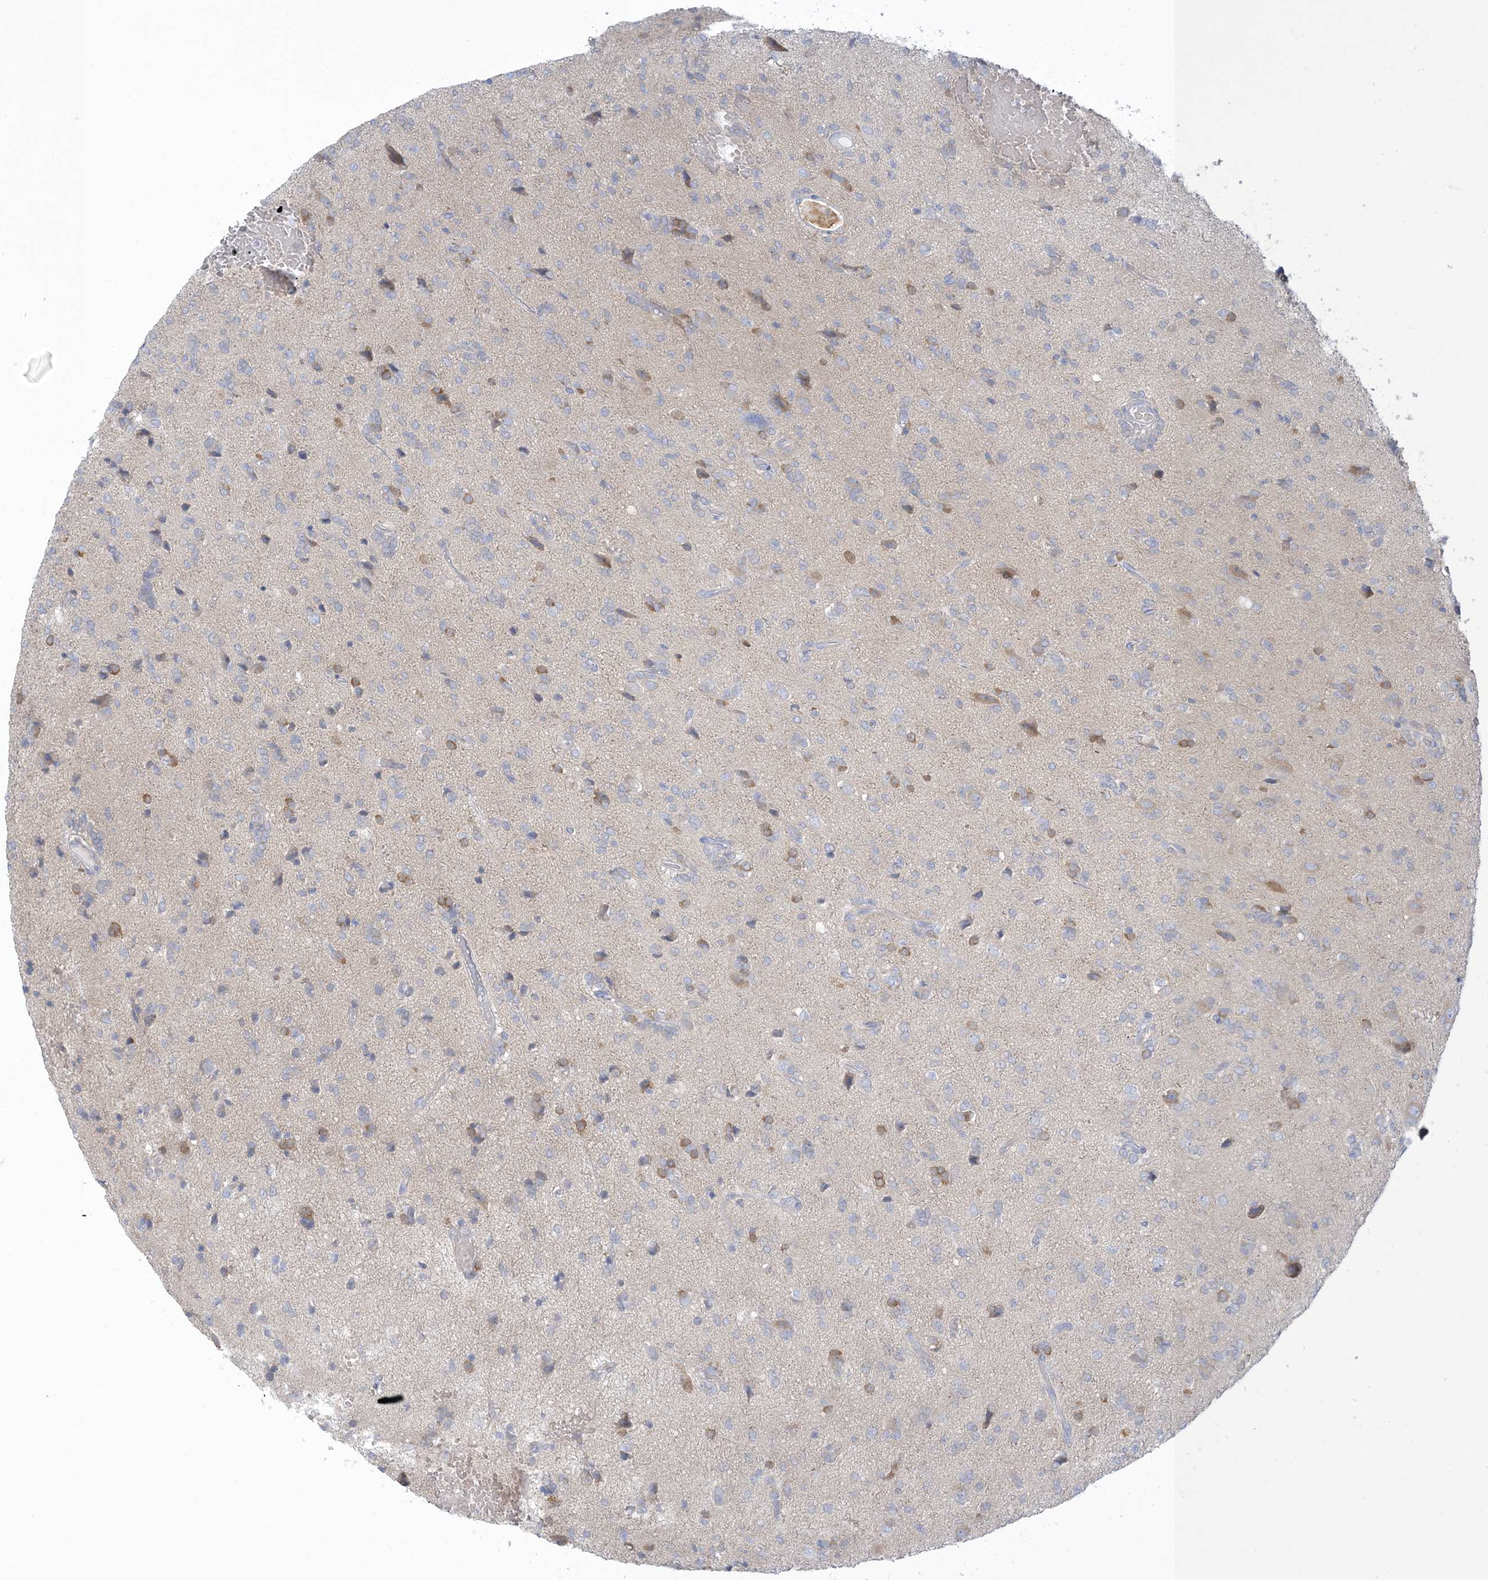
{"staining": {"intensity": "negative", "quantity": "none", "location": "none"}, "tissue": "glioma", "cell_type": "Tumor cells", "image_type": "cancer", "snomed": [{"axis": "morphology", "description": "Glioma, malignant, High grade"}, {"axis": "topography", "description": "Brain"}], "caption": "The photomicrograph shows no significant expression in tumor cells of glioma.", "gene": "XIRP2", "patient": {"sex": "female", "age": 59}}